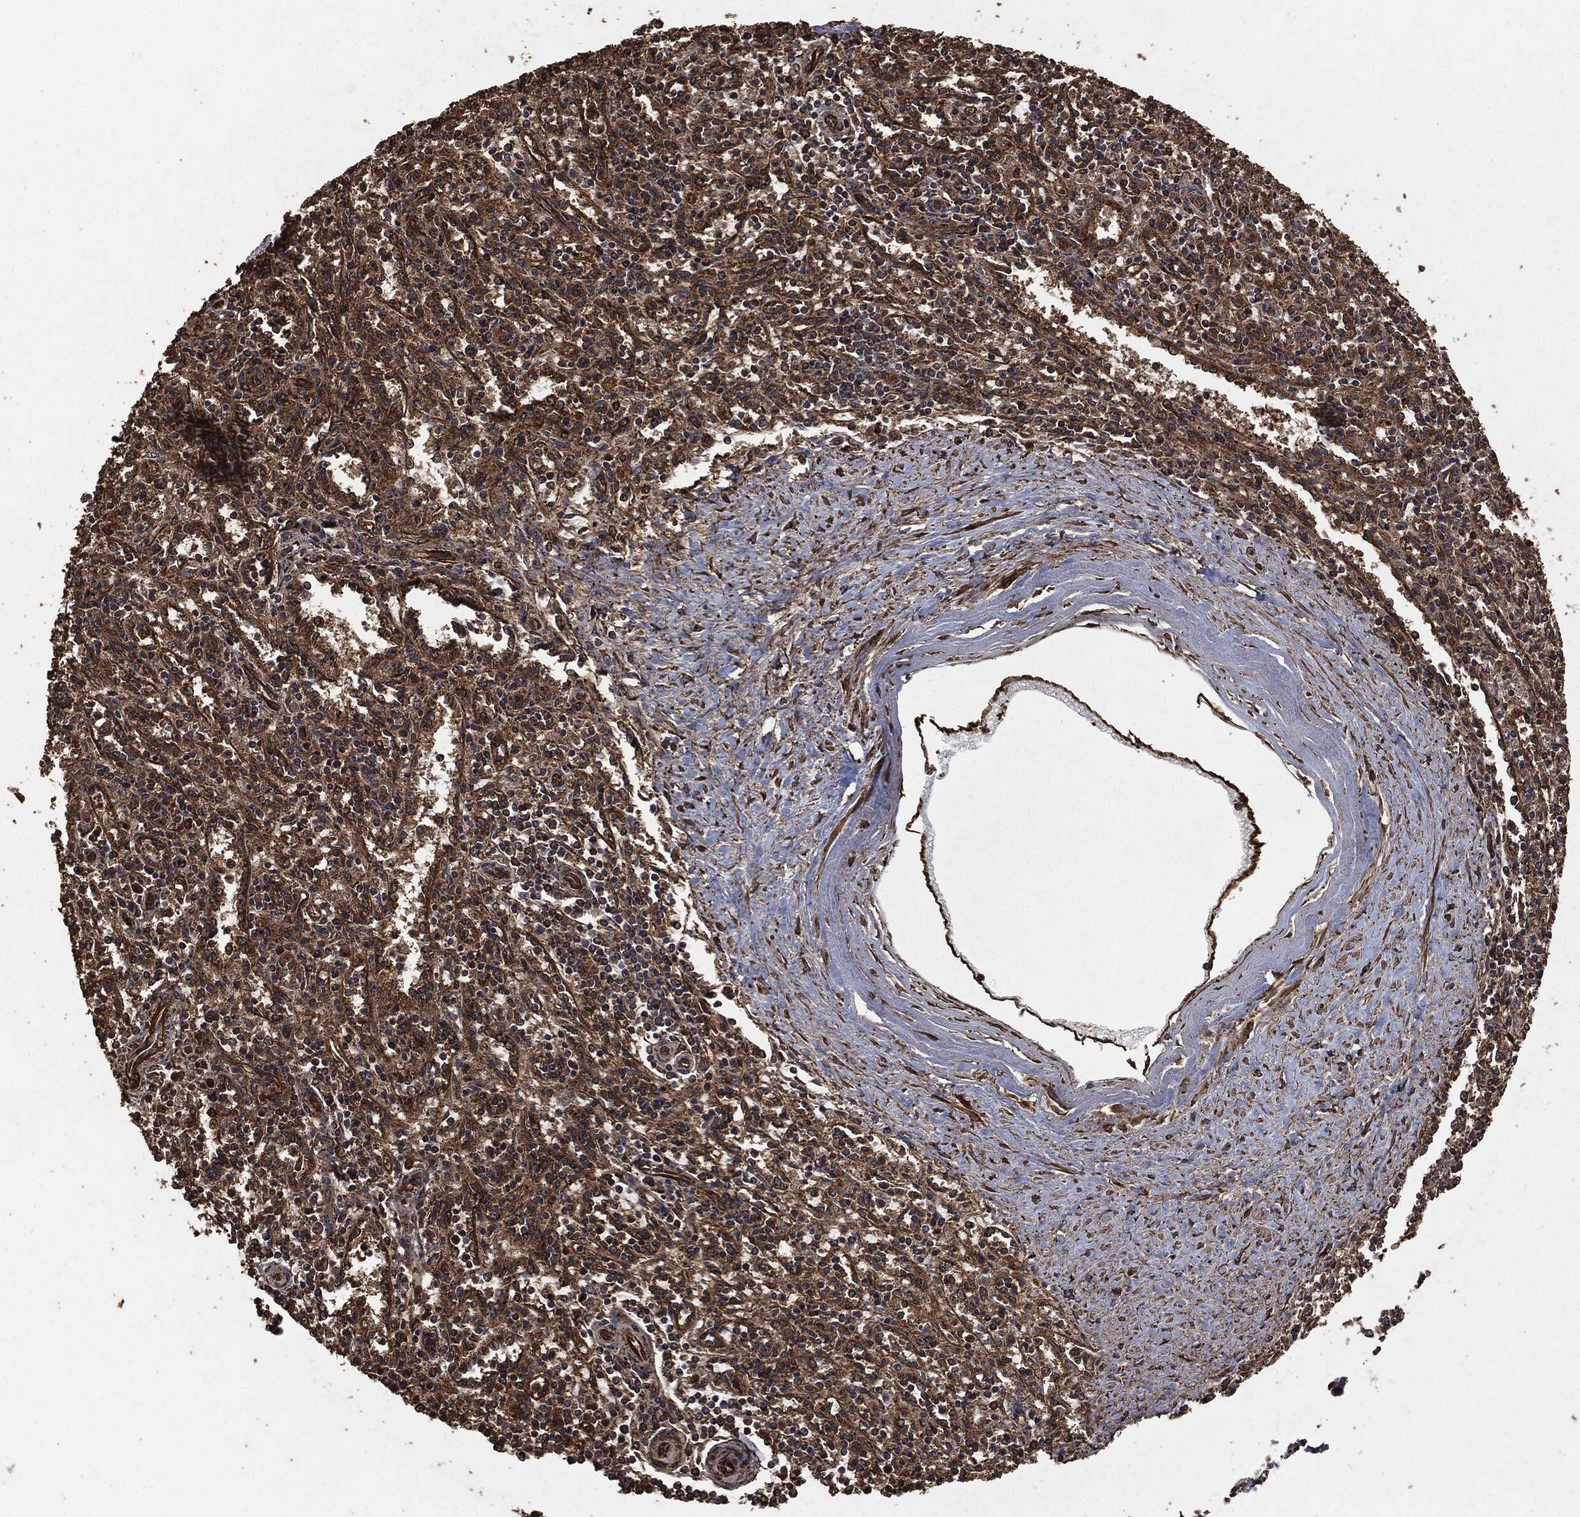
{"staining": {"intensity": "moderate", "quantity": ">75%", "location": "cytoplasmic/membranous"}, "tissue": "spleen", "cell_type": "Cells in red pulp", "image_type": "normal", "snomed": [{"axis": "morphology", "description": "Normal tissue, NOS"}, {"axis": "topography", "description": "Spleen"}], "caption": "There is medium levels of moderate cytoplasmic/membranous expression in cells in red pulp of benign spleen, as demonstrated by immunohistochemical staining (brown color).", "gene": "HRAS", "patient": {"sex": "male", "age": 69}}